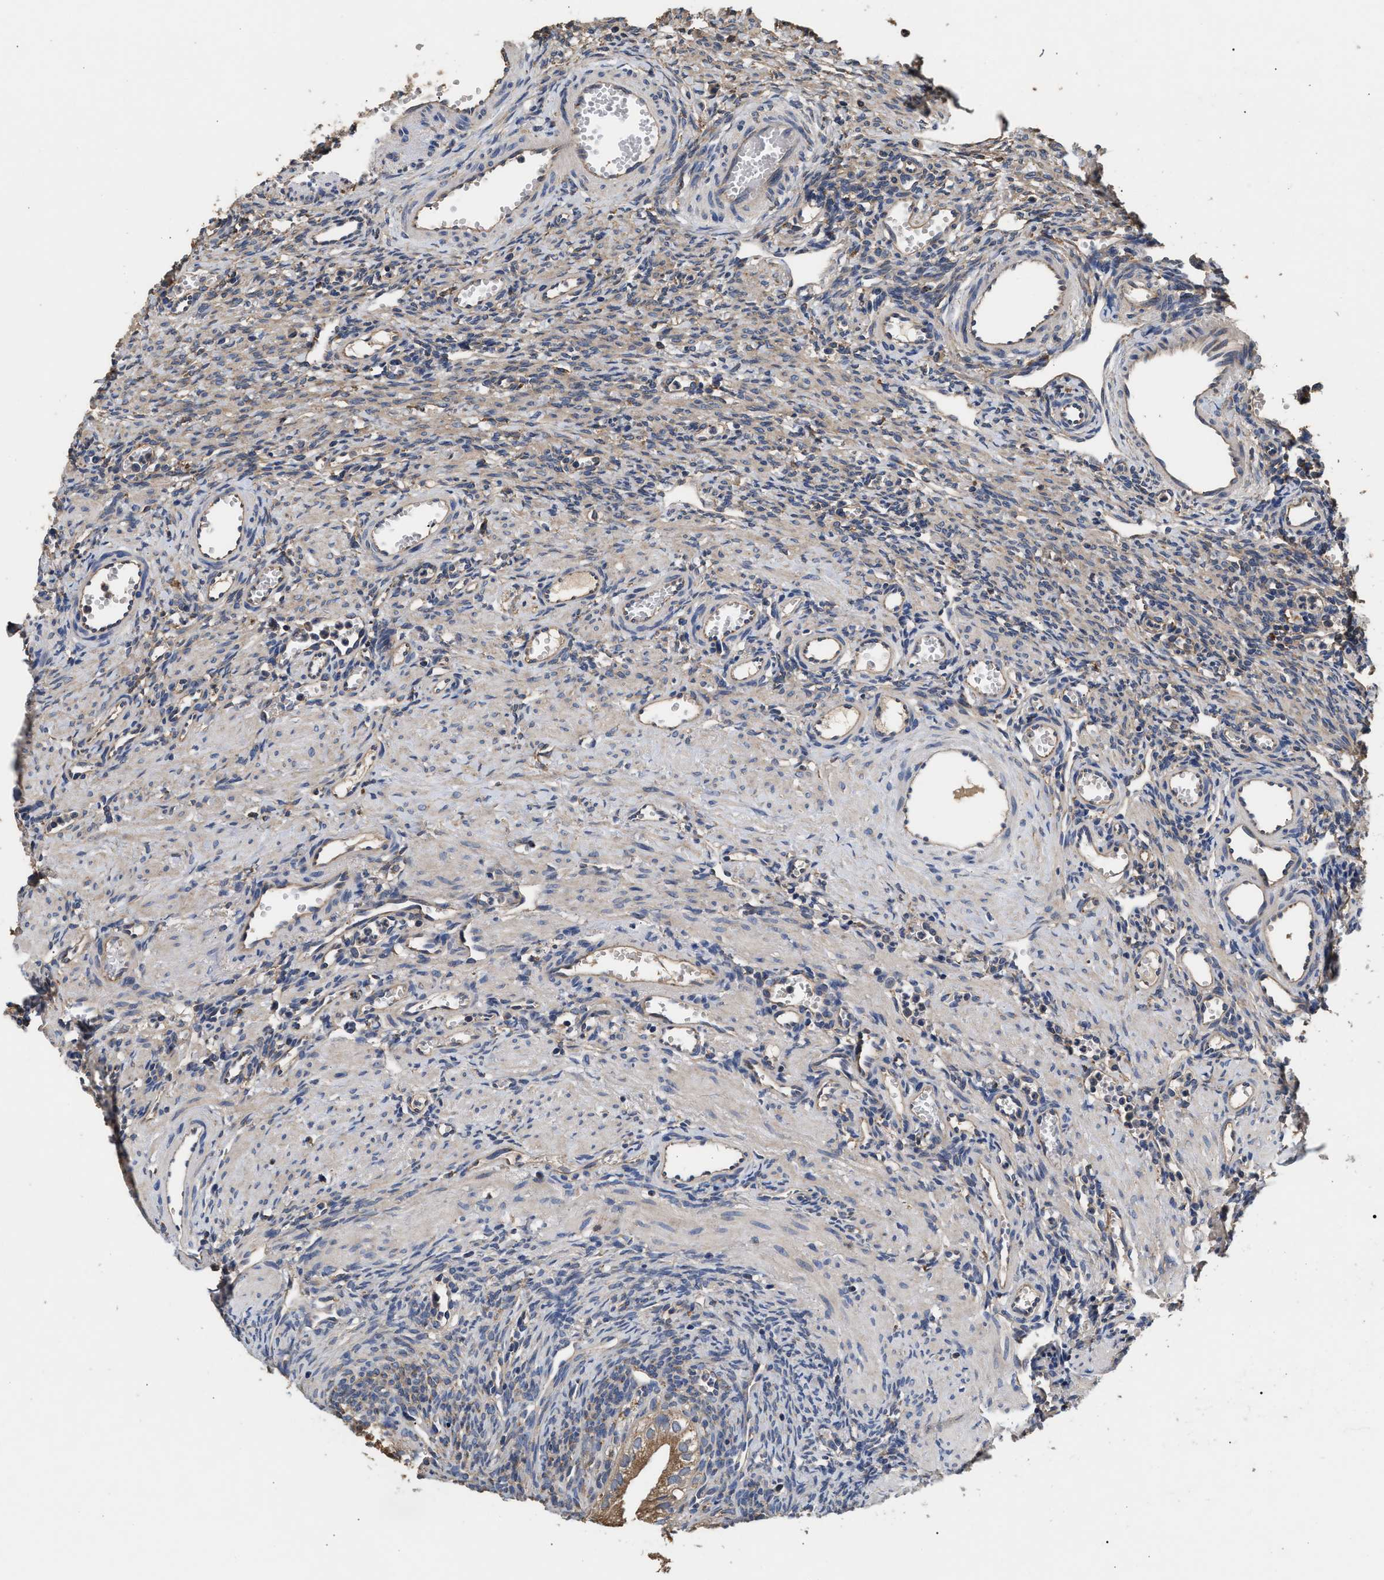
{"staining": {"intensity": "moderate", "quantity": ">75%", "location": "cytoplasmic/membranous"}, "tissue": "ovary", "cell_type": "Follicle cells", "image_type": "normal", "snomed": [{"axis": "morphology", "description": "Normal tissue, NOS"}, {"axis": "topography", "description": "Ovary"}], "caption": "Immunohistochemistry (DAB (3,3'-diaminobenzidine)) staining of normal ovary shows moderate cytoplasmic/membranous protein expression in about >75% of follicle cells. The staining was performed using DAB (3,3'-diaminobenzidine) to visualize the protein expression in brown, while the nuclei were stained in blue with hematoxylin (Magnification: 20x).", "gene": "KLB", "patient": {"sex": "female", "age": 33}}